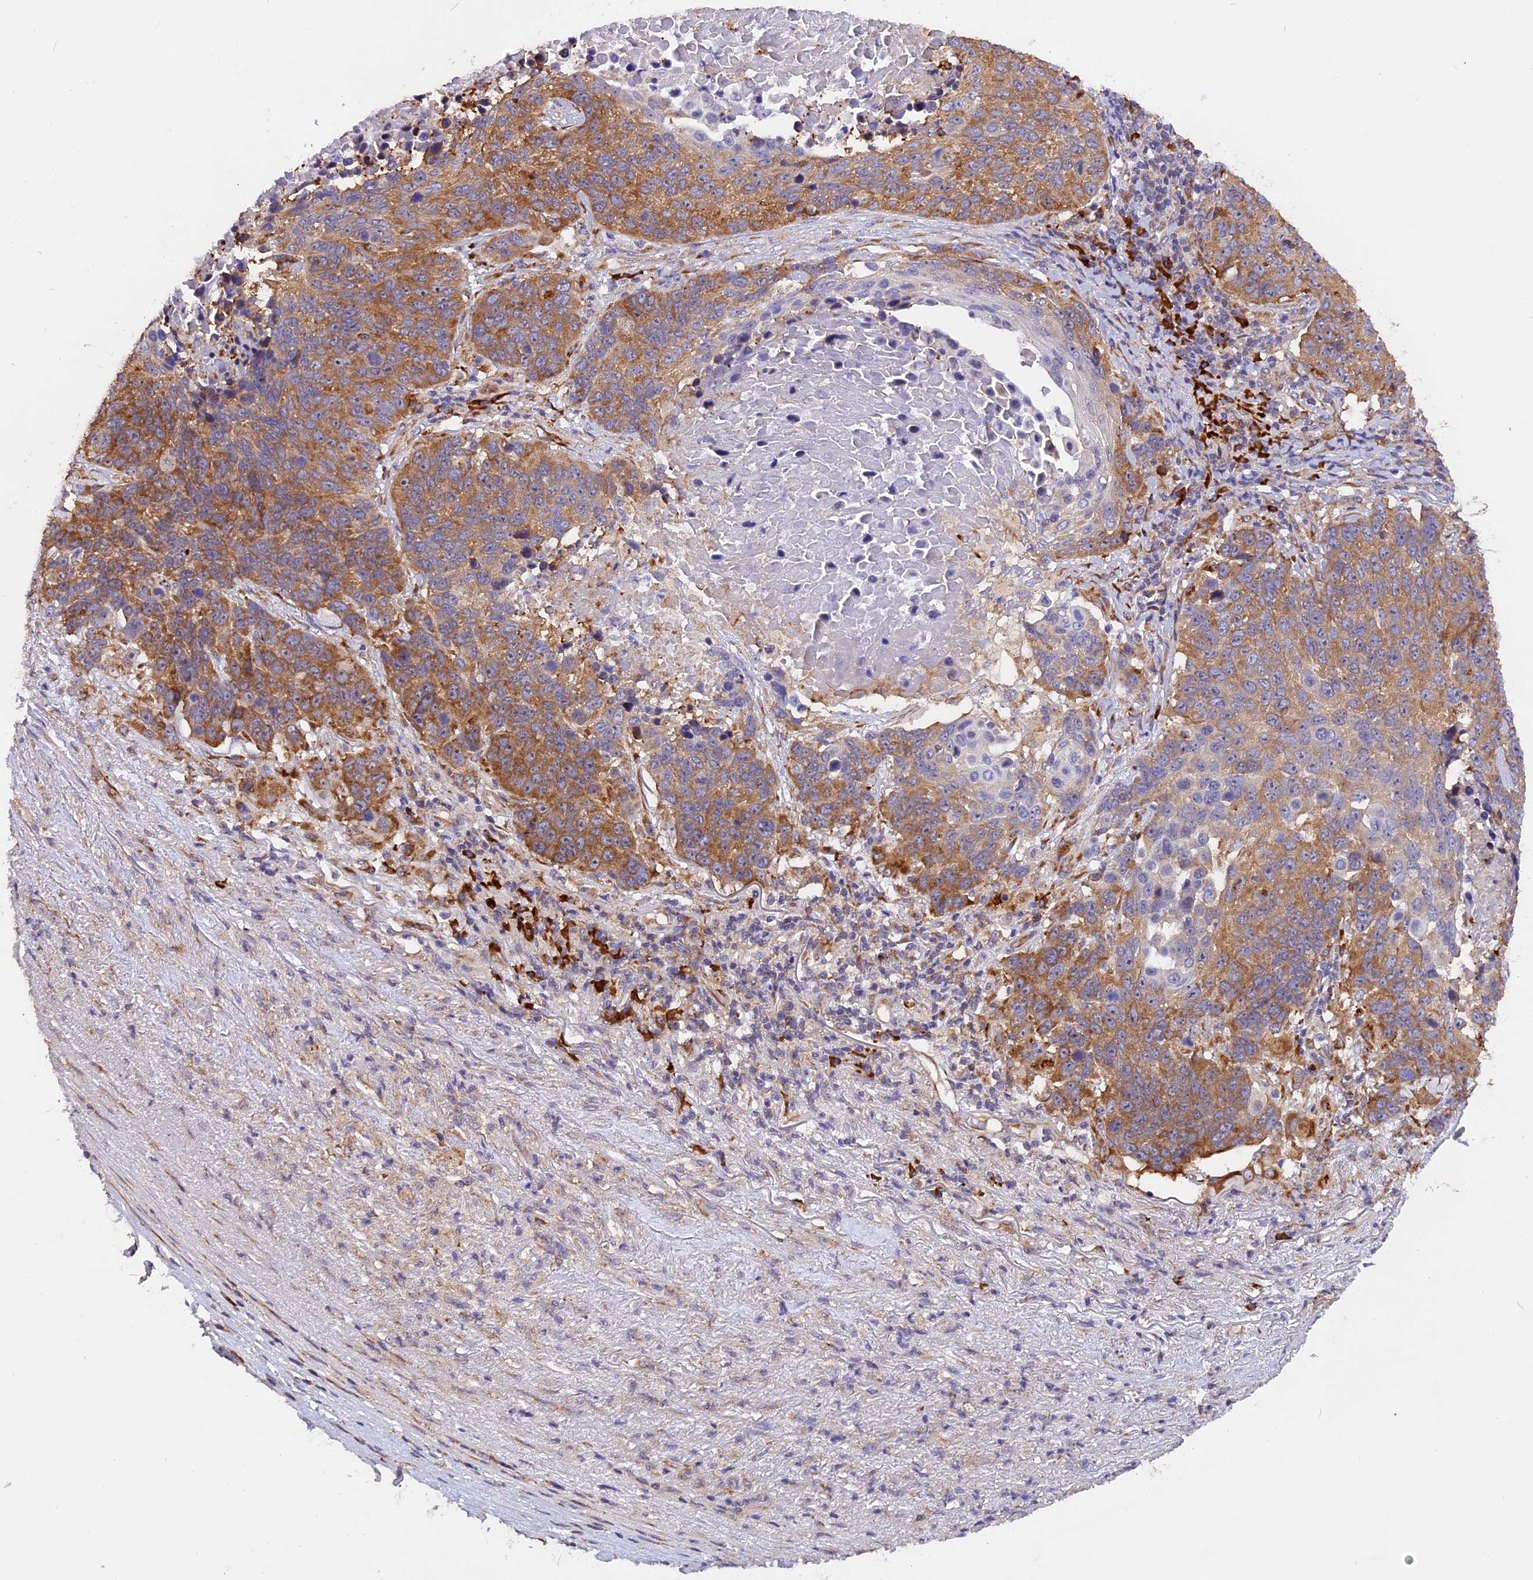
{"staining": {"intensity": "moderate", "quantity": ">75%", "location": "cytoplasmic/membranous"}, "tissue": "lung cancer", "cell_type": "Tumor cells", "image_type": "cancer", "snomed": [{"axis": "morphology", "description": "Normal tissue, NOS"}, {"axis": "morphology", "description": "Squamous cell carcinoma, NOS"}, {"axis": "topography", "description": "Lymph node"}, {"axis": "topography", "description": "Lung"}], "caption": "Lung cancer was stained to show a protein in brown. There is medium levels of moderate cytoplasmic/membranous positivity in approximately >75% of tumor cells.", "gene": "GNPTAB", "patient": {"sex": "male", "age": 66}}